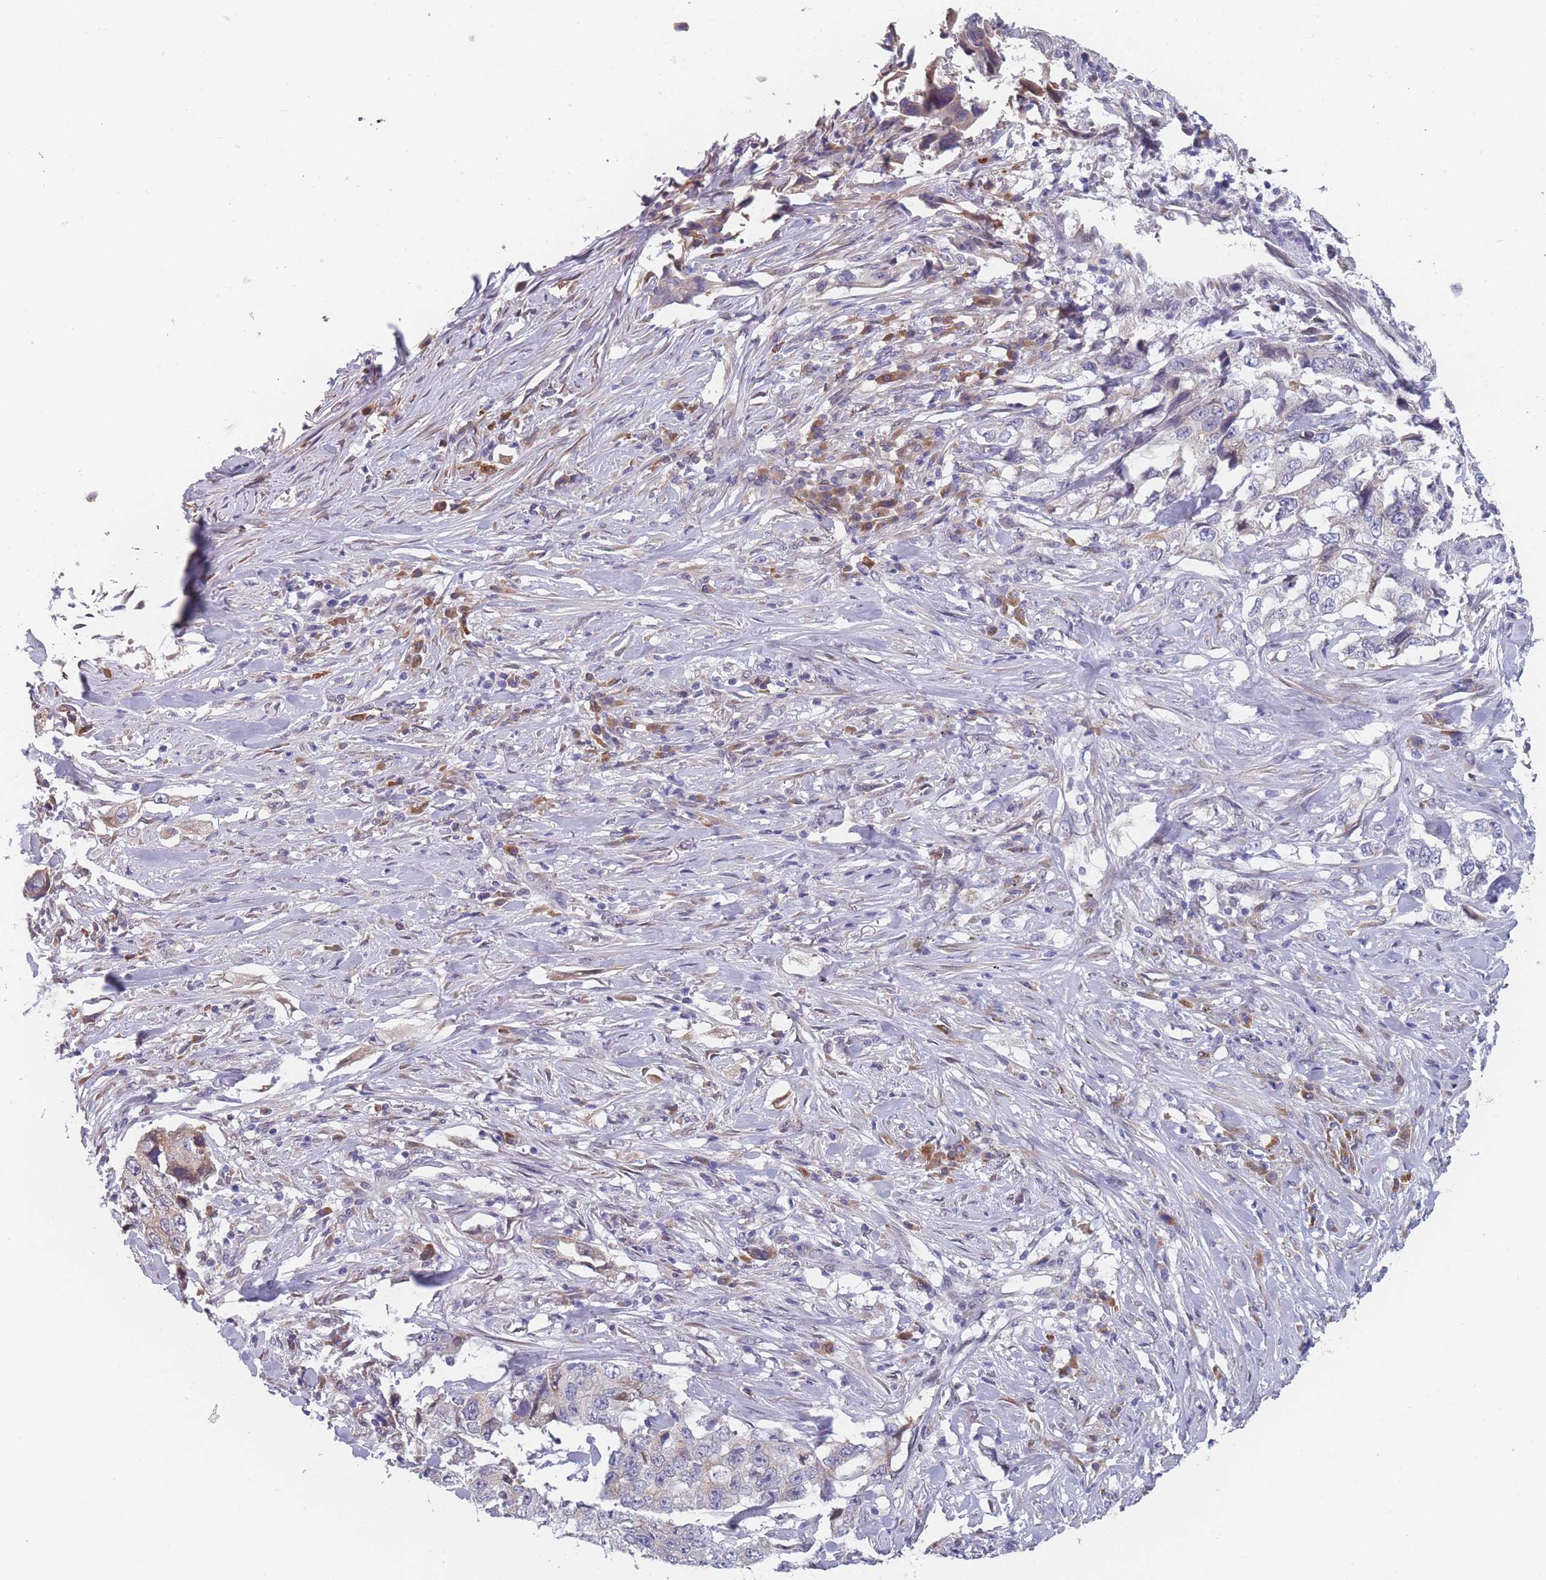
{"staining": {"intensity": "negative", "quantity": "none", "location": "none"}, "tissue": "lung cancer", "cell_type": "Tumor cells", "image_type": "cancer", "snomed": [{"axis": "morphology", "description": "Adenocarcinoma, NOS"}, {"axis": "topography", "description": "Lung"}], "caption": "Immunohistochemical staining of human lung cancer (adenocarcinoma) demonstrates no significant expression in tumor cells. Brightfield microscopy of immunohistochemistry (IHC) stained with DAB (3,3'-diaminobenzidine) (brown) and hematoxylin (blue), captured at high magnification.", "gene": "TMED10", "patient": {"sex": "female", "age": 51}}